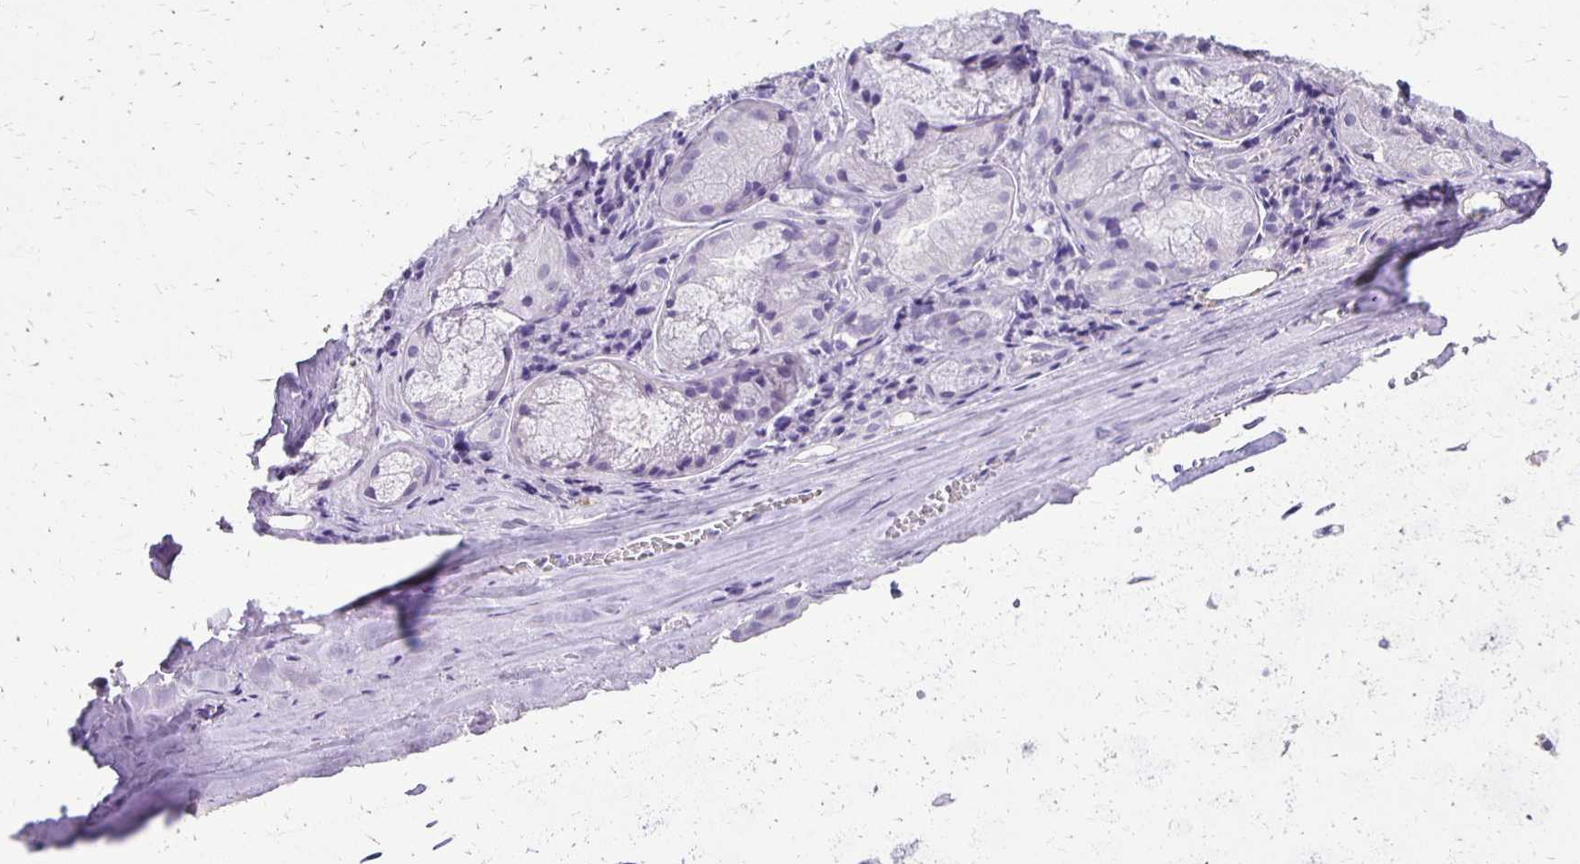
{"staining": {"intensity": "negative", "quantity": "none", "location": "none"}, "tissue": "adipose tissue", "cell_type": "Adipocytes", "image_type": "normal", "snomed": [{"axis": "morphology", "description": "Normal tissue, NOS"}, {"axis": "topography", "description": "Cartilage tissue"}, {"axis": "topography", "description": "Nasopharynx"}, {"axis": "topography", "description": "Thyroid gland"}], "caption": "DAB immunohistochemical staining of benign adipose tissue exhibits no significant expression in adipocytes.", "gene": "ANKRD45", "patient": {"sex": "male", "age": 63}}